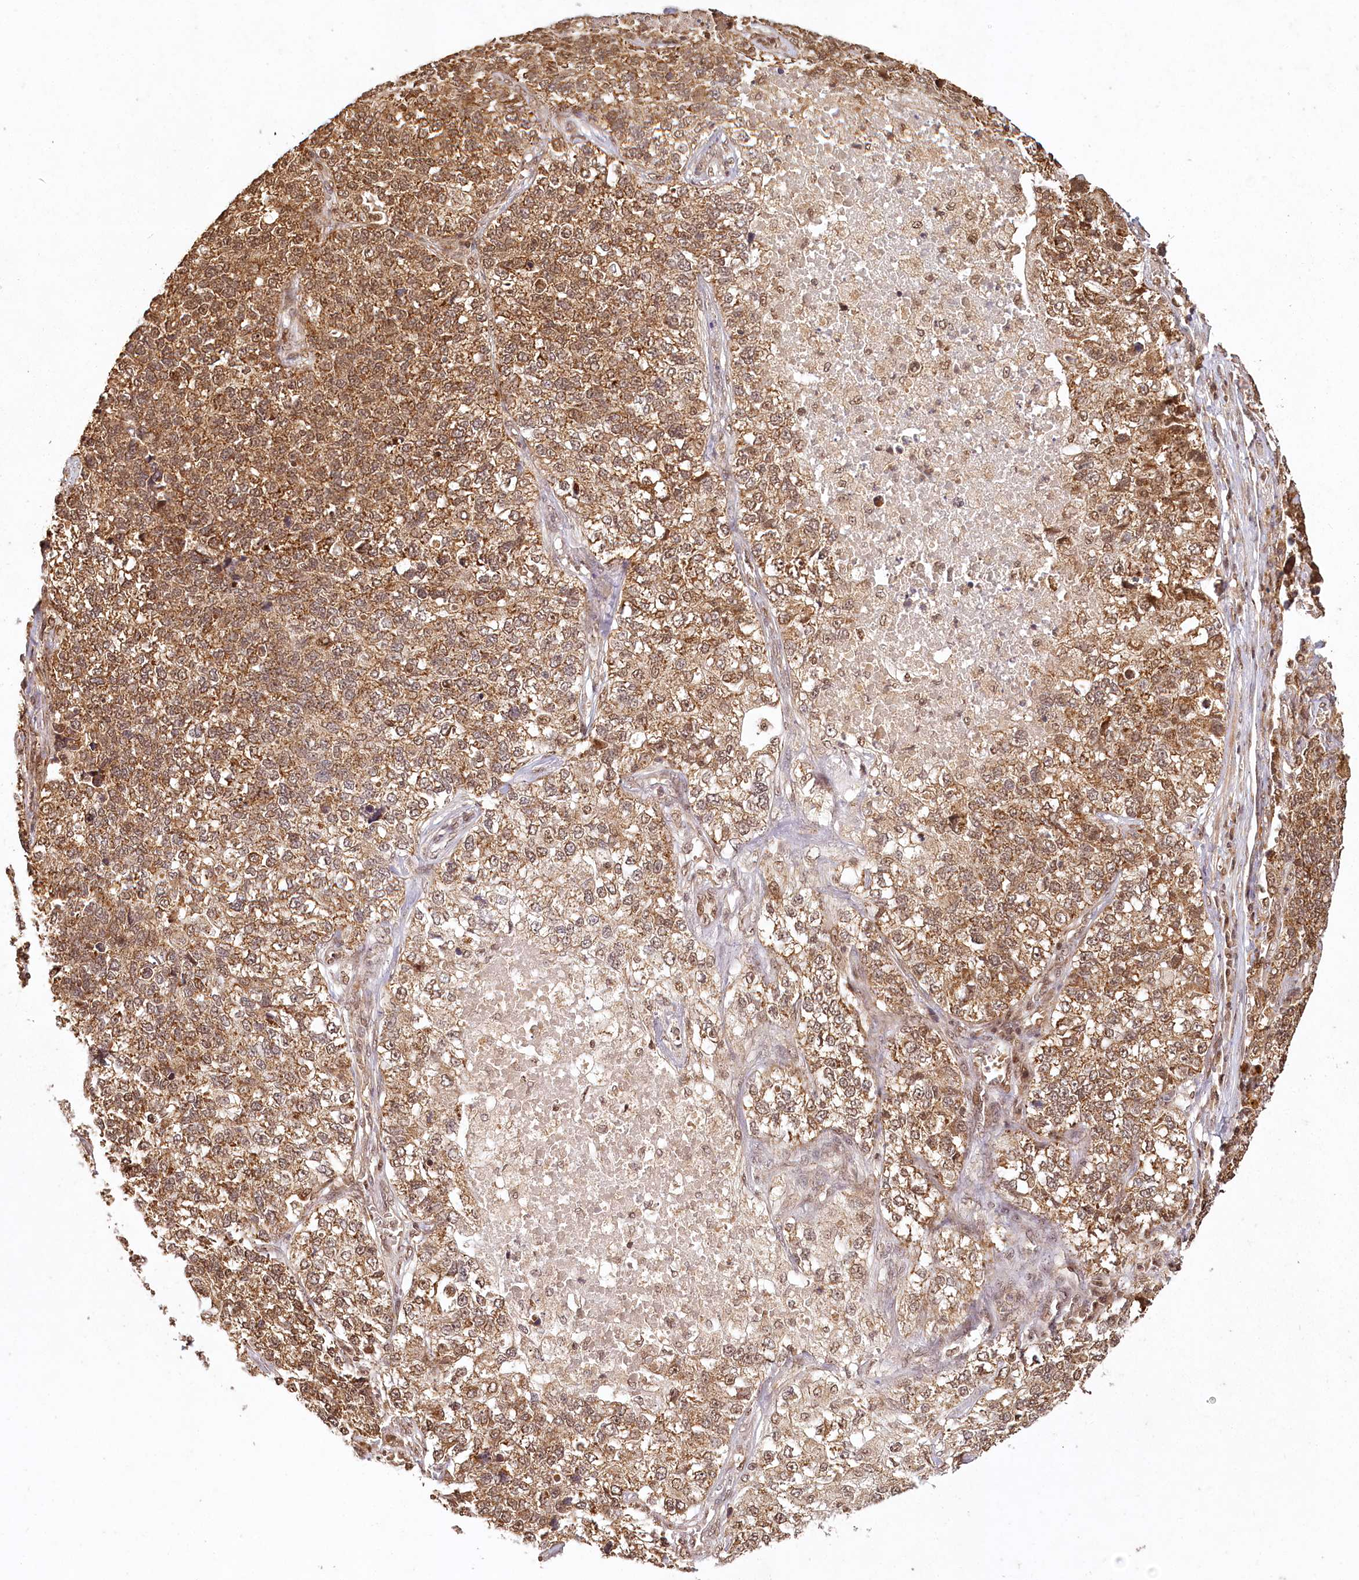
{"staining": {"intensity": "moderate", "quantity": ">75%", "location": "cytoplasmic/membranous"}, "tissue": "lung cancer", "cell_type": "Tumor cells", "image_type": "cancer", "snomed": [{"axis": "morphology", "description": "Adenocarcinoma, NOS"}, {"axis": "topography", "description": "Lung"}], "caption": "A high-resolution photomicrograph shows immunohistochemistry staining of lung cancer (adenocarcinoma), which shows moderate cytoplasmic/membranous staining in about >75% of tumor cells.", "gene": "MICU1", "patient": {"sex": "male", "age": 49}}